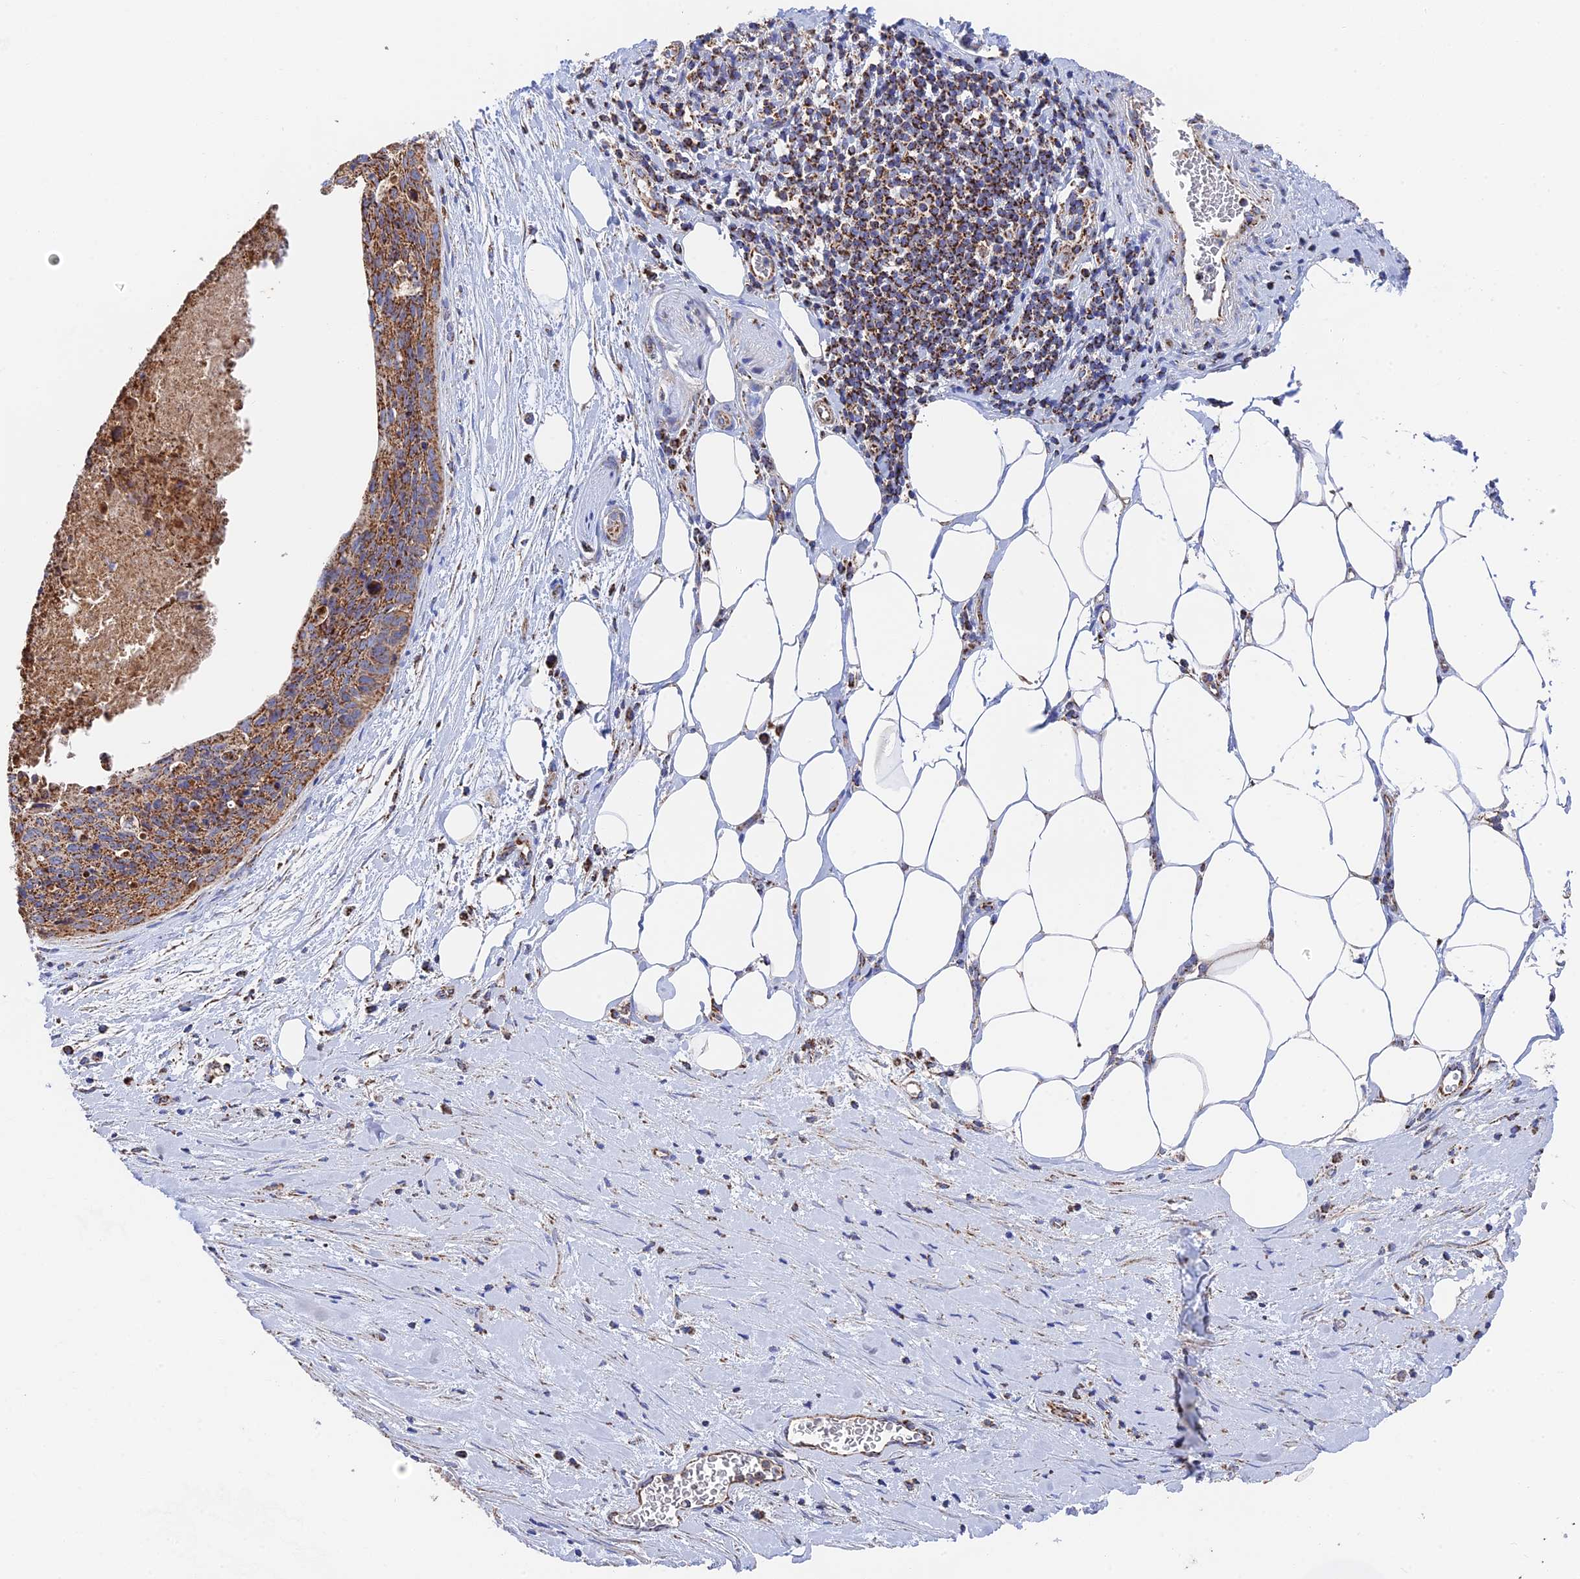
{"staining": {"intensity": "moderate", "quantity": ">75%", "location": "cytoplasmic/membranous"}, "tissue": "cervical cancer", "cell_type": "Tumor cells", "image_type": "cancer", "snomed": [{"axis": "morphology", "description": "Squamous cell carcinoma, NOS"}, {"axis": "topography", "description": "Cervix"}], "caption": "High-magnification brightfield microscopy of cervical cancer stained with DAB (brown) and counterstained with hematoxylin (blue). tumor cells exhibit moderate cytoplasmic/membranous positivity is present in about>75% of cells.", "gene": "HAUS8", "patient": {"sex": "female", "age": 55}}